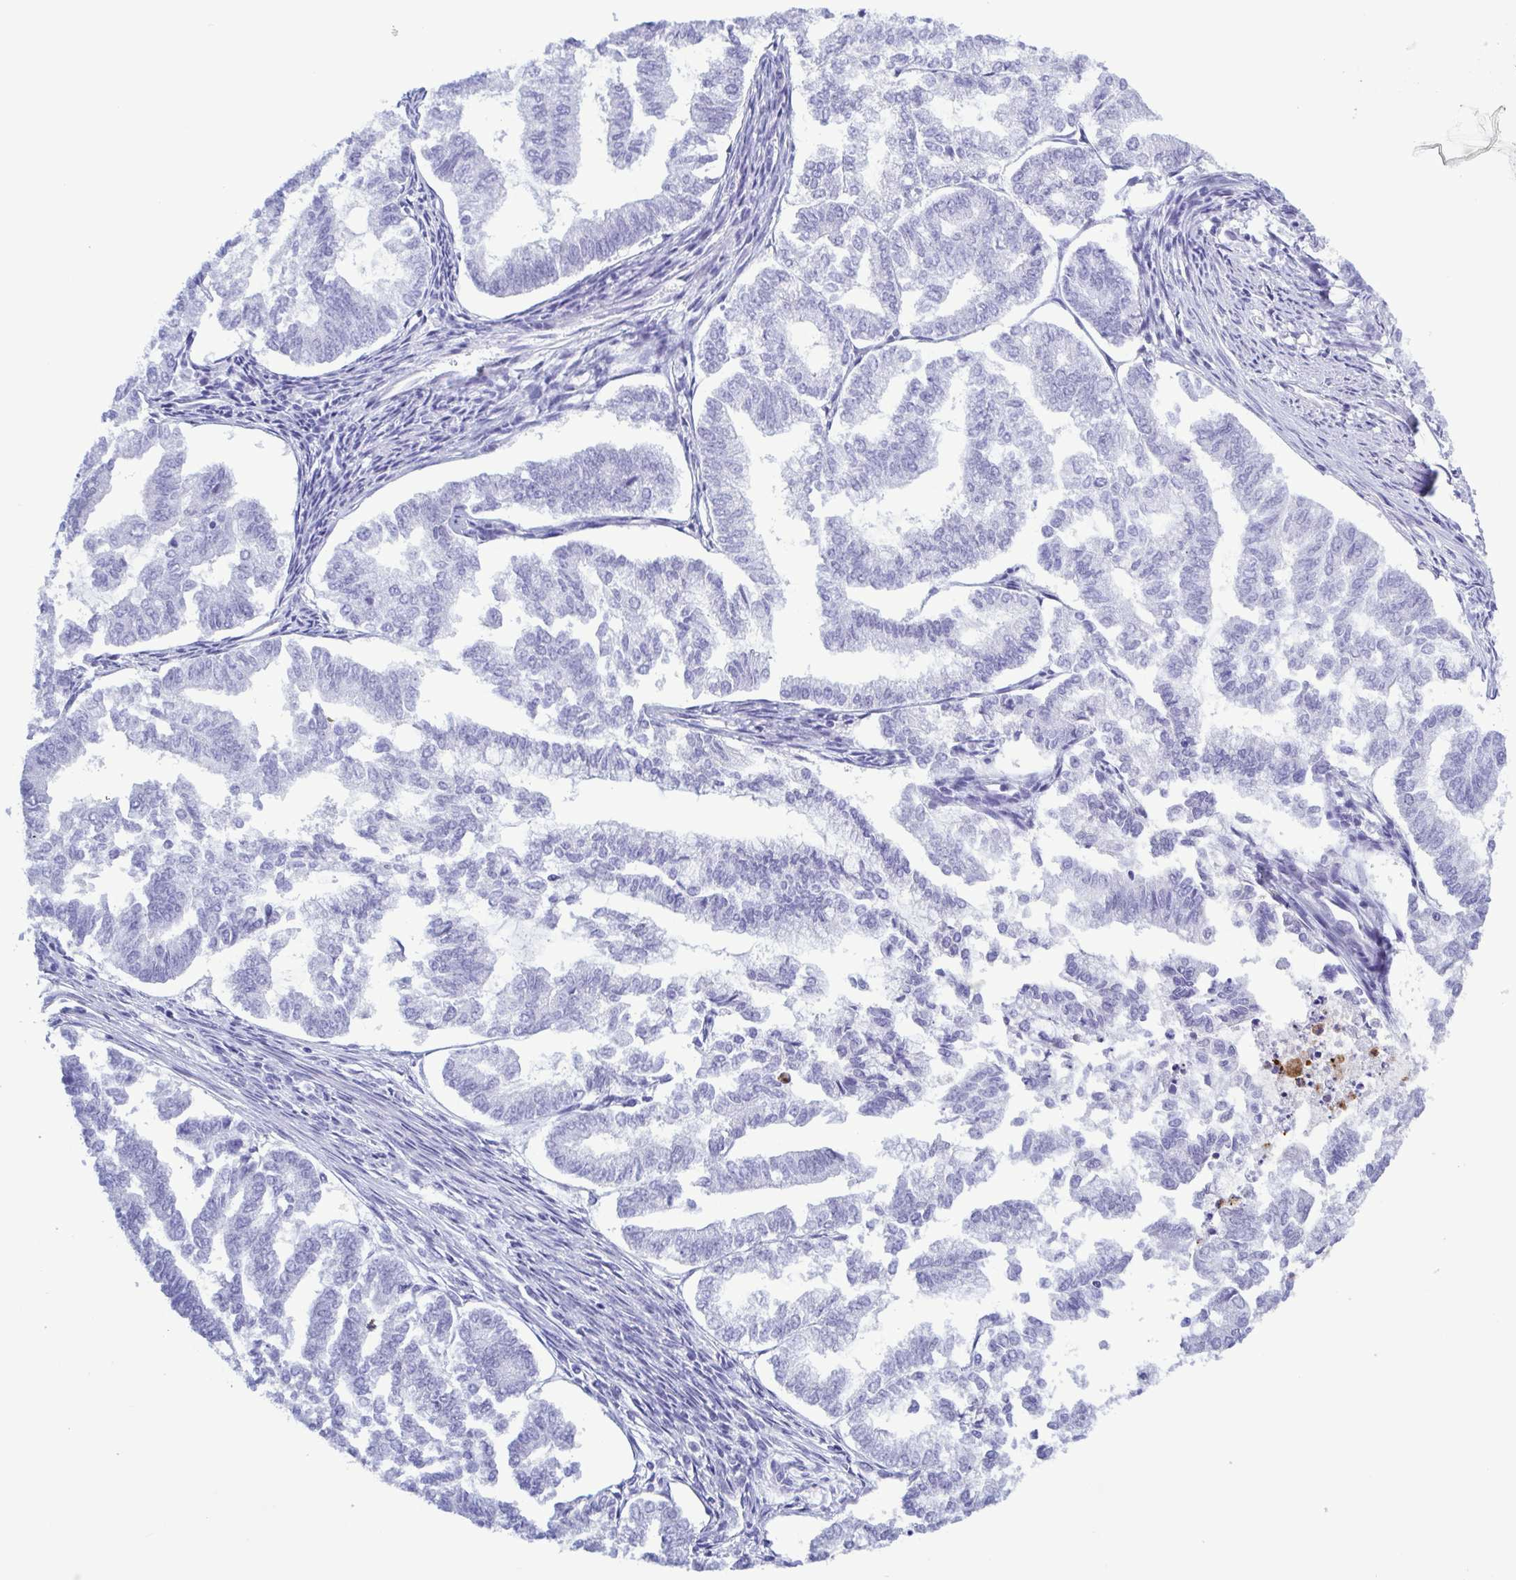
{"staining": {"intensity": "negative", "quantity": "none", "location": "none"}, "tissue": "endometrial cancer", "cell_type": "Tumor cells", "image_type": "cancer", "snomed": [{"axis": "morphology", "description": "Adenocarcinoma, NOS"}, {"axis": "topography", "description": "Endometrium"}], "caption": "This is an immunohistochemistry (IHC) micrograph of endometrial cancer. There is no expression in tumor cells.", "gene": "LTF", "patient": {"sex": "female", "age": 79}}